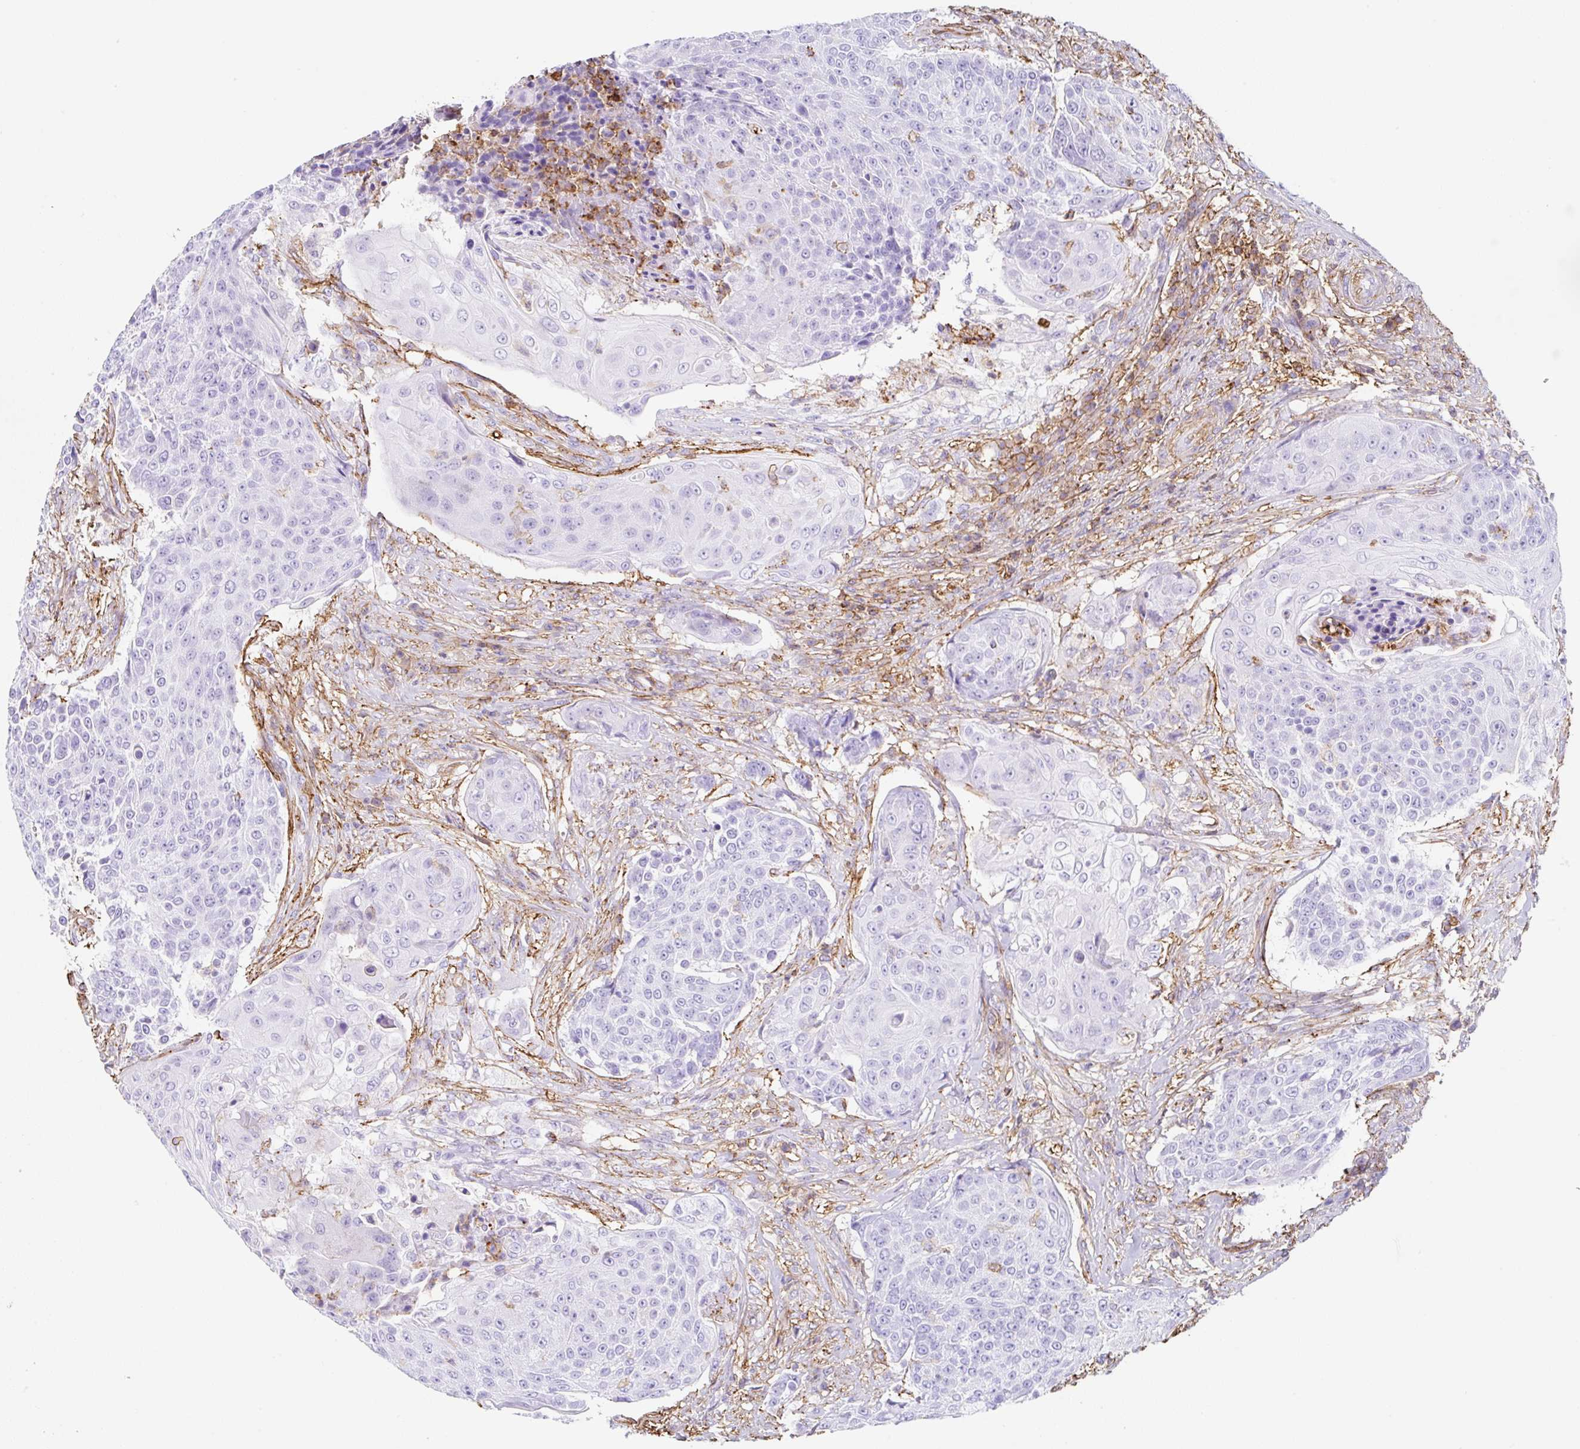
{"staining": {"intensity": "negative", "quantity": "none", "location": "none"}, "tissue": "urothelial cancer", "cell_type": "Tumor cells", "image_type": "cancer", "snomed": [{"axis": "morphology", "description": "Urothelial carcinoma, High grade"}, {"axis": "topography", "description": "Urinary bladder"}], "caption": "The immunohistochemistry photomicrograph has no significant expression in tumor cells of urothelial cancer tissue.", "gene": "MTTP", "patient": {"sex": "female", "age": 63}}